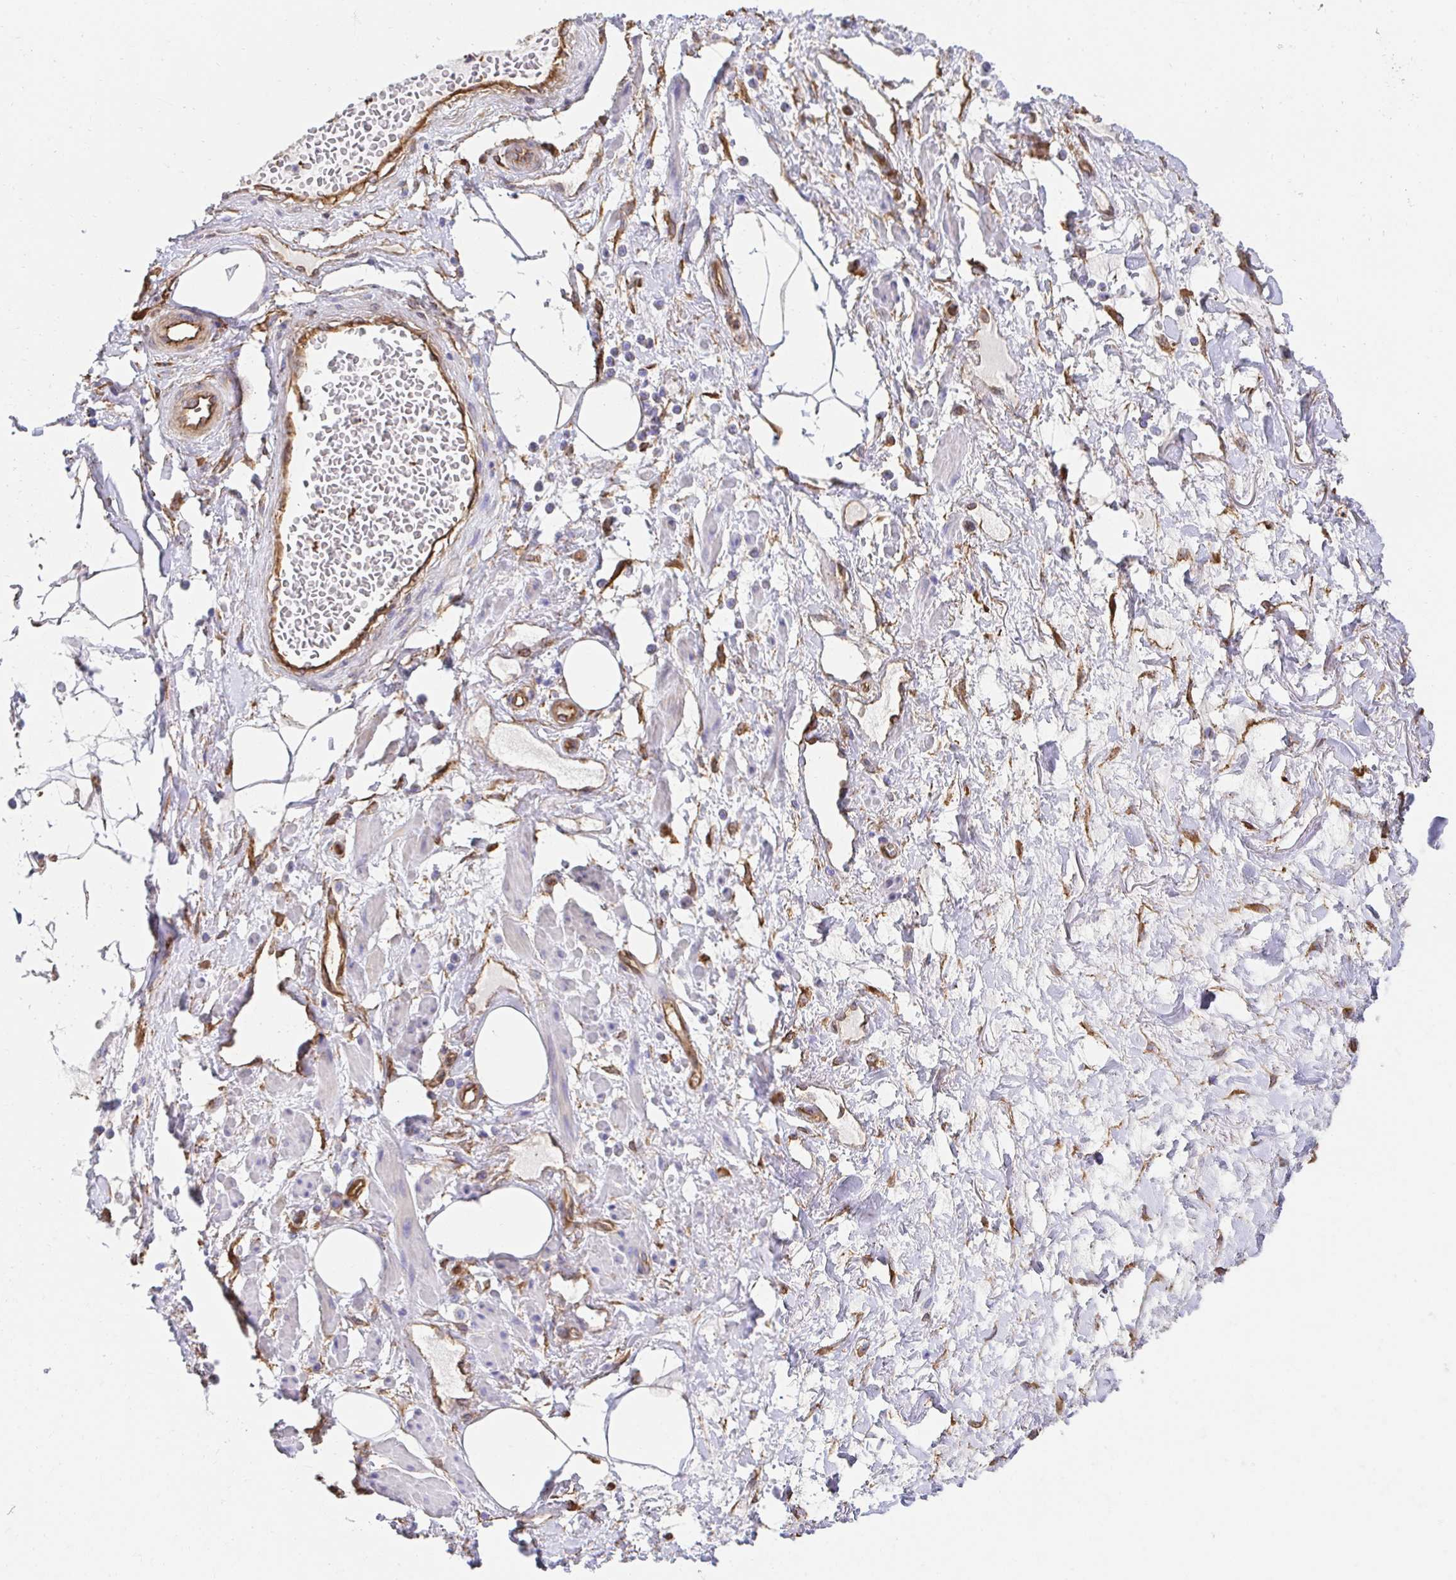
{"staining": {"intensity": "negative", "quantity": "none", "location": "none"}, "tissue": "adipose tissue", "cell_type": "Adipocytes", "image_type": "normal", "snomed": [{"axis": "morphology", "description": "Normal tissue, NOS"}, {"axis": "topography", "description": "Vagina"}, {"axis": "topography", "description": "Peripheral nerve tissue"}], "caption": "DAB (3,3'-diaminobenzidine) immunohistochemical staining of unremarkable adipose tissue displays no significant expression in adipocytes. (Immunohistochemistry, brightfield microscopy, high magnification).", "gene": "CTTN", "patient": {"sex": "female", "age": 71}}